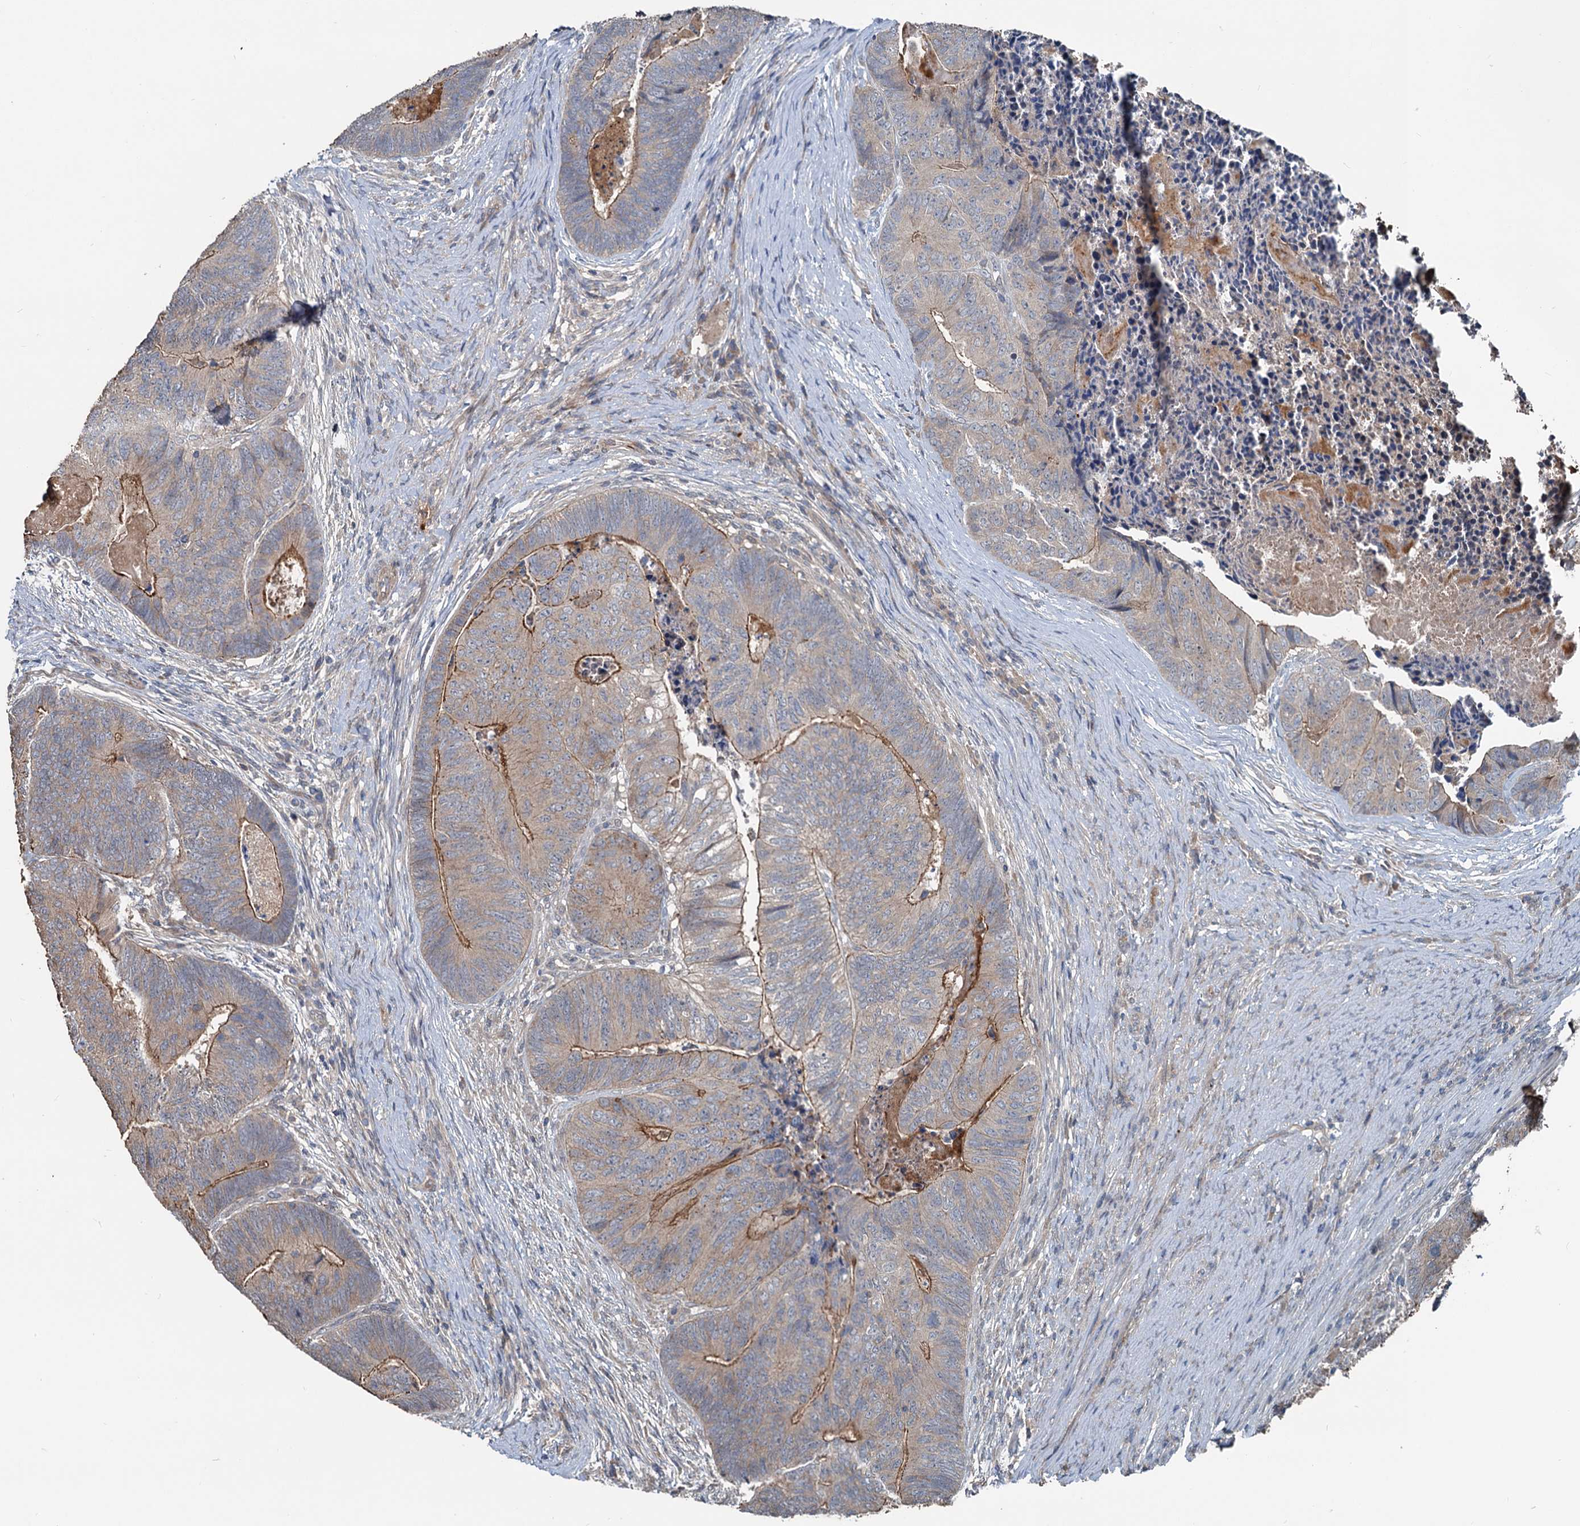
{"staining": {"intensity": "moderate", "quantity": "25%-75%", "location": "cytoplasmic/membranous"}, "tissue": "colorectal cancer", "cell_type": "Tumor cells", "image_type": "cancer", "snomed": [{"axis": "morphology", "description": "Adenocarcinoma, NOS"}, {"axis": "topography", "description": "Colon"}], "caption": "Colorectal cancer tissue displays moderate cytoplasmic/membranous expression in approximately 25%-75% of tumor cells, visualized by immunohistochemistry.", "gene": "TEDC1", "patient": {"sex": "female", "age": 67}}